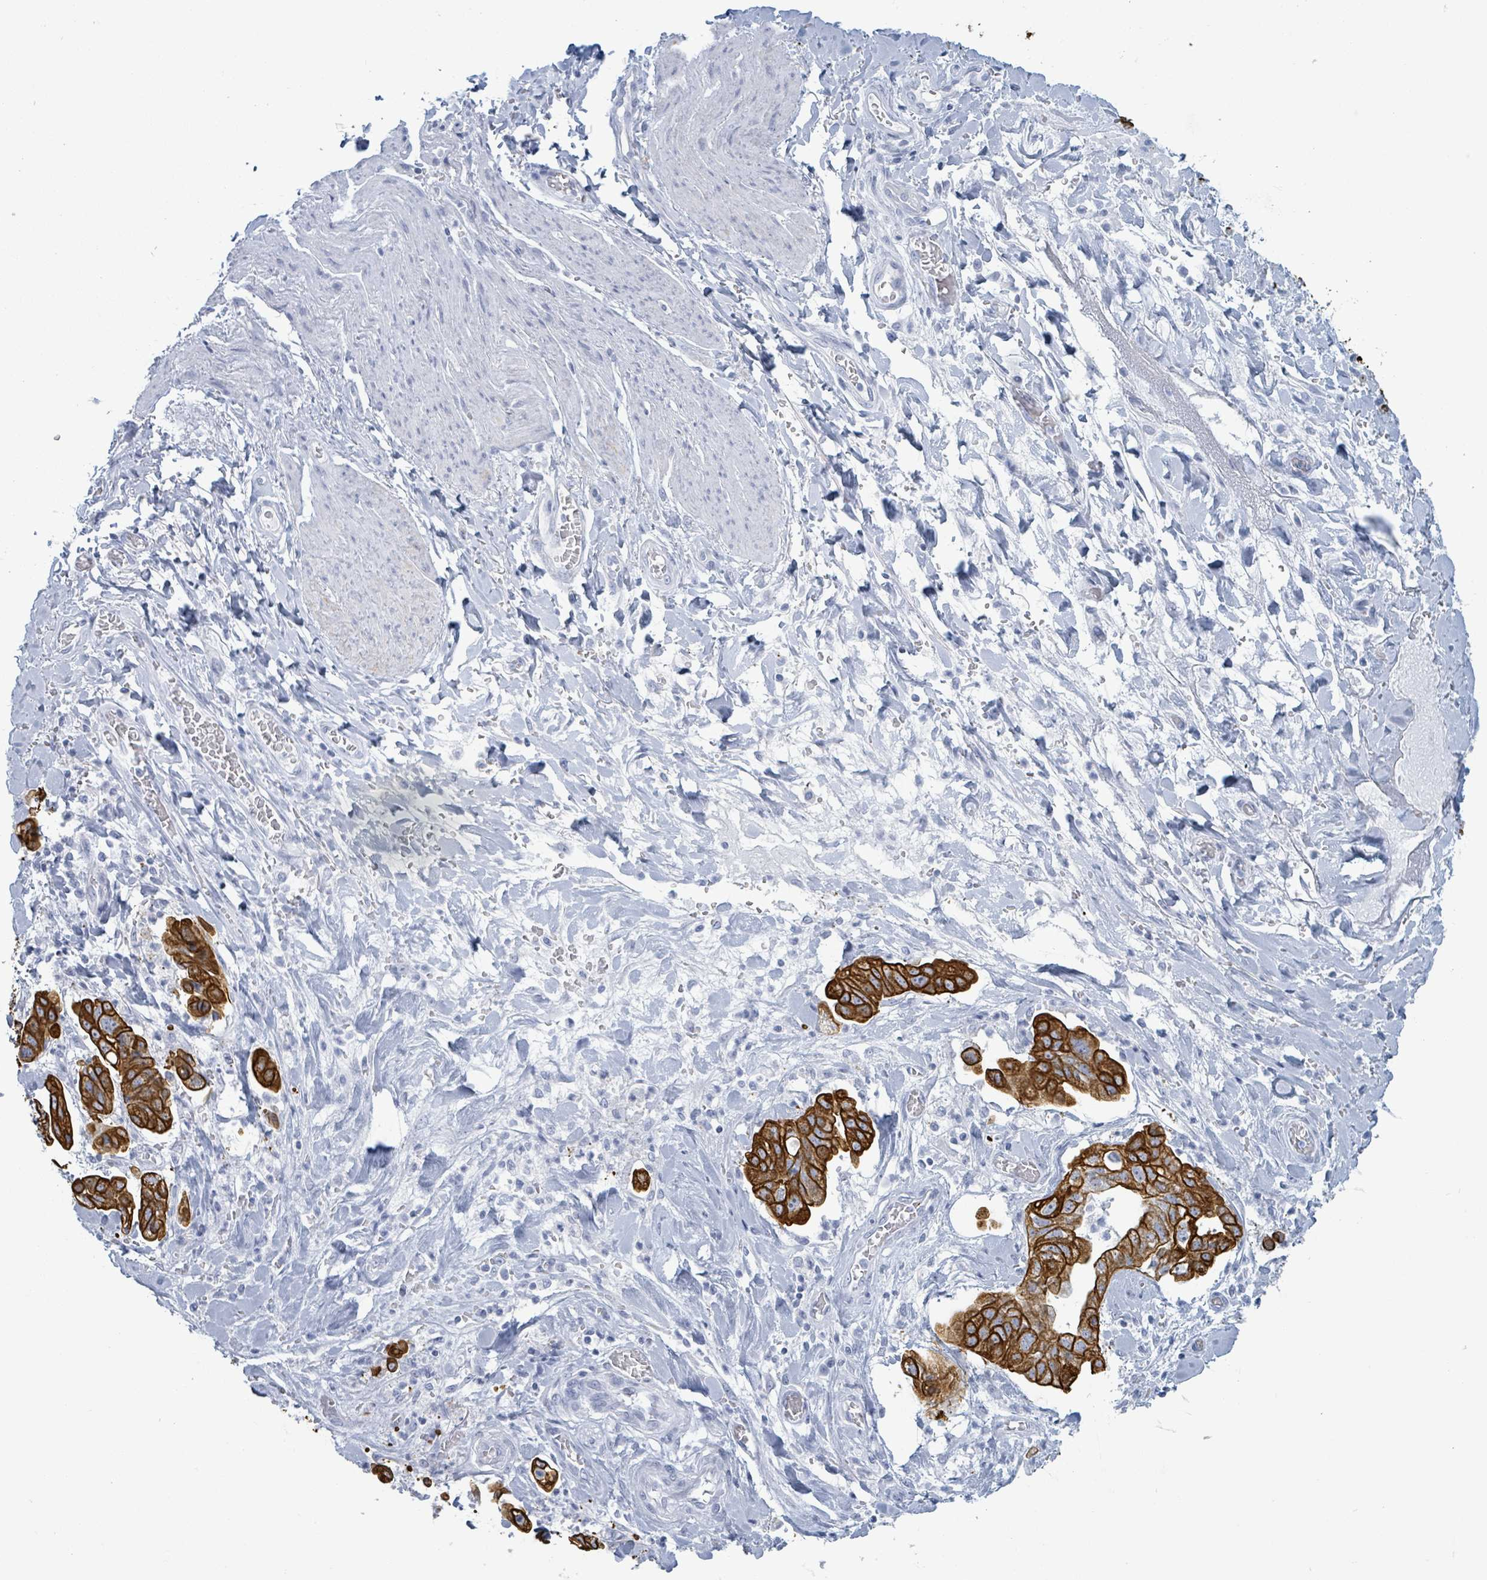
{"staining": {"intensity": "strong", "quantity": ">75%", "location": "cytoplasmic/membranous"}, "tissue": "stomach cancer", "cell_type": "Tumor cells", "image_type": "cancer", "snomed": [{"axis": "morphology", "description": "Adenocarcinoma, NOS"}, {"axis": "topography", "description": "Stomach"}], "caption": "A photomicrograph of human stomach adenocarcinoma stained for a protein shows strong cytoplasmic/membranous brown staining in tumor cells.", "gene": "KRT8", "patient": {"sex": "male", "age": 62}}